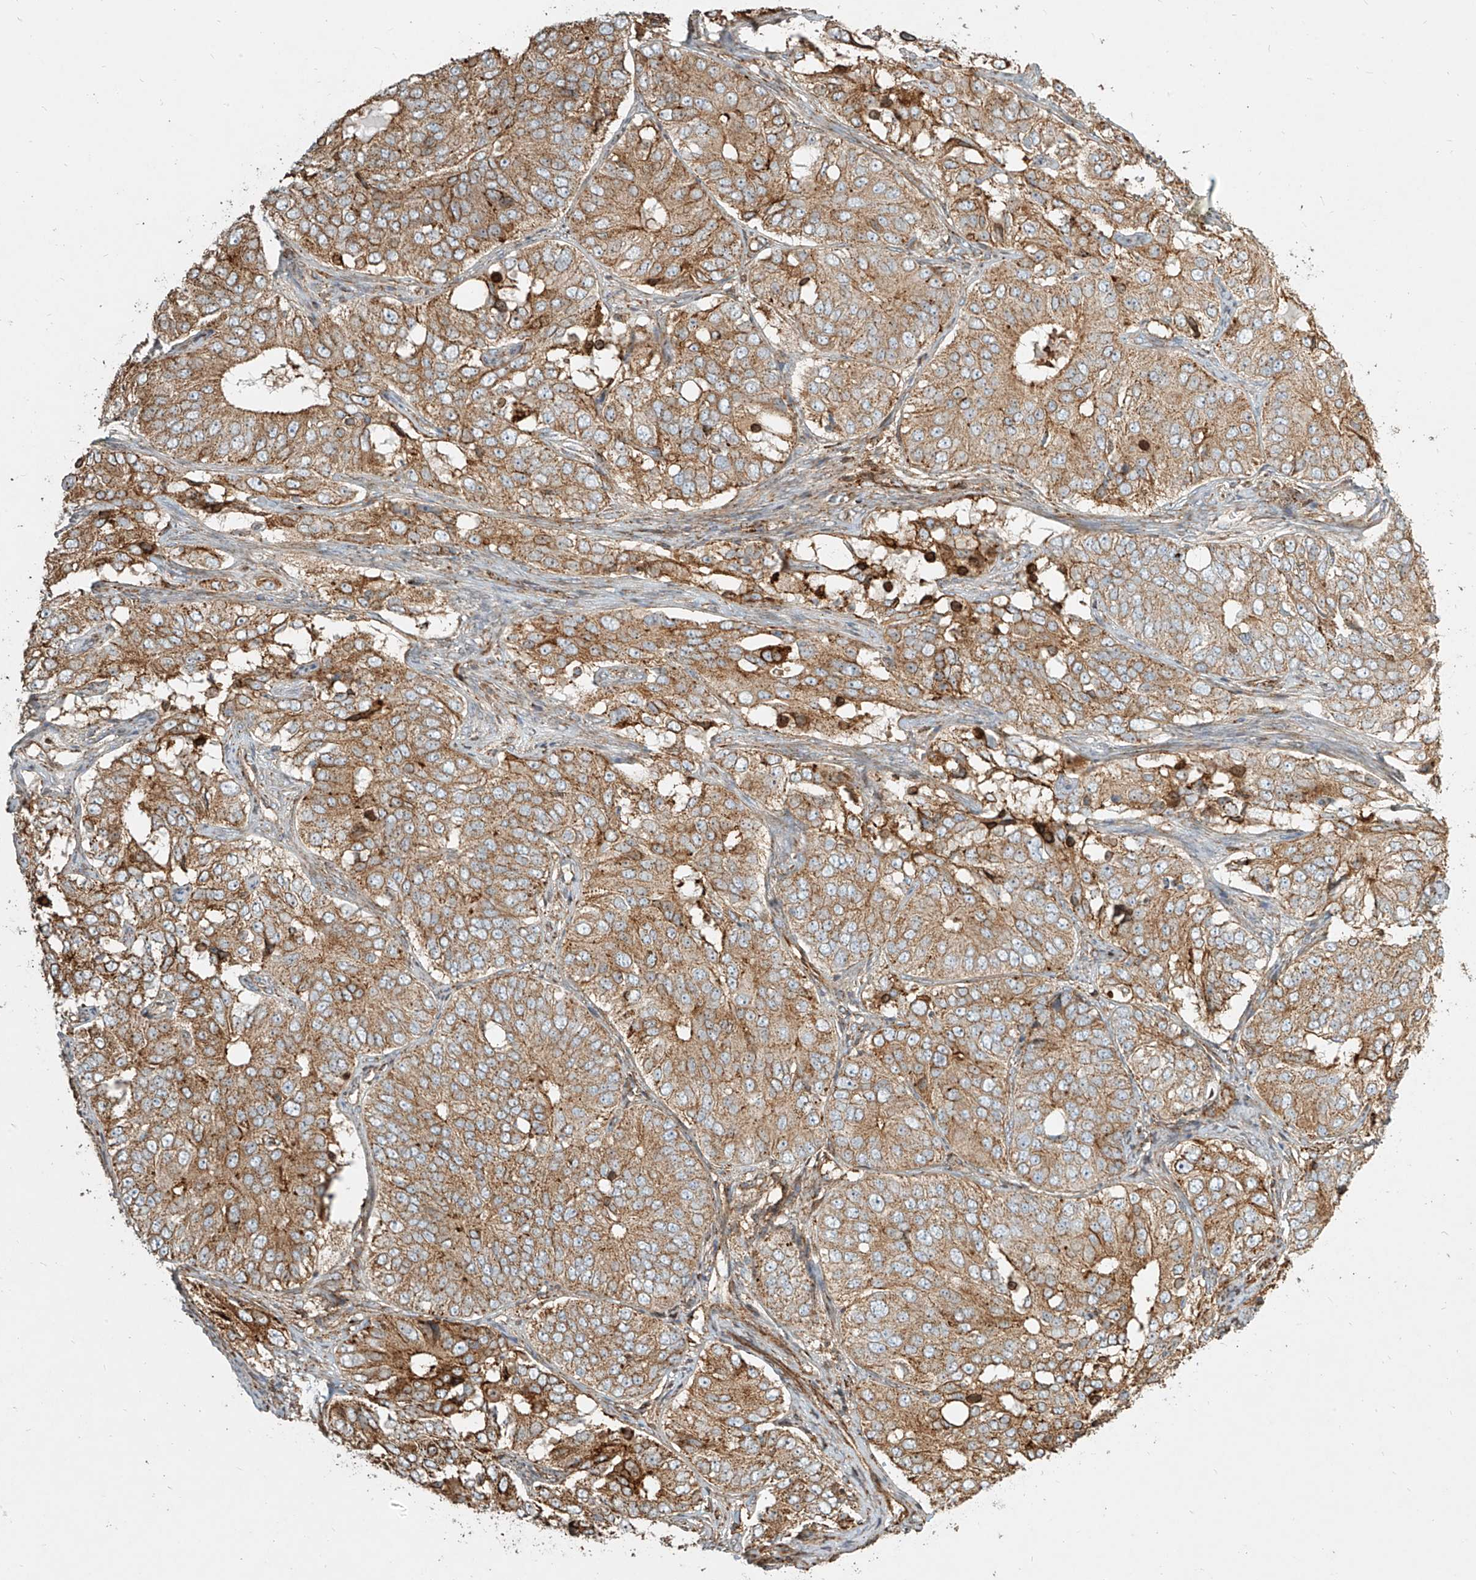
{"staining": {"intensity": "moderate", "quantity": ">75%", "location": "cytoplasmic/membranous"}, "tissue": "ovarian cancer", "cell_type": "Tumor cells", "image_type": "cancer", "snomed": [{"axis": "morphology", "description": "Carcinoma, endometroid"}, {"axis": "topography", "description": "Ovary"}], "caption": "A brown stain highlights moderate cytoplasmic/membranous positivity of a protein in ovarian cancer (endometroid carcinoma) tumor cells. The protein is shown in brown color, while the nuclei are stained blue.", "gene": "MTX2", "patient": {"sex": "female", "age": 51}}